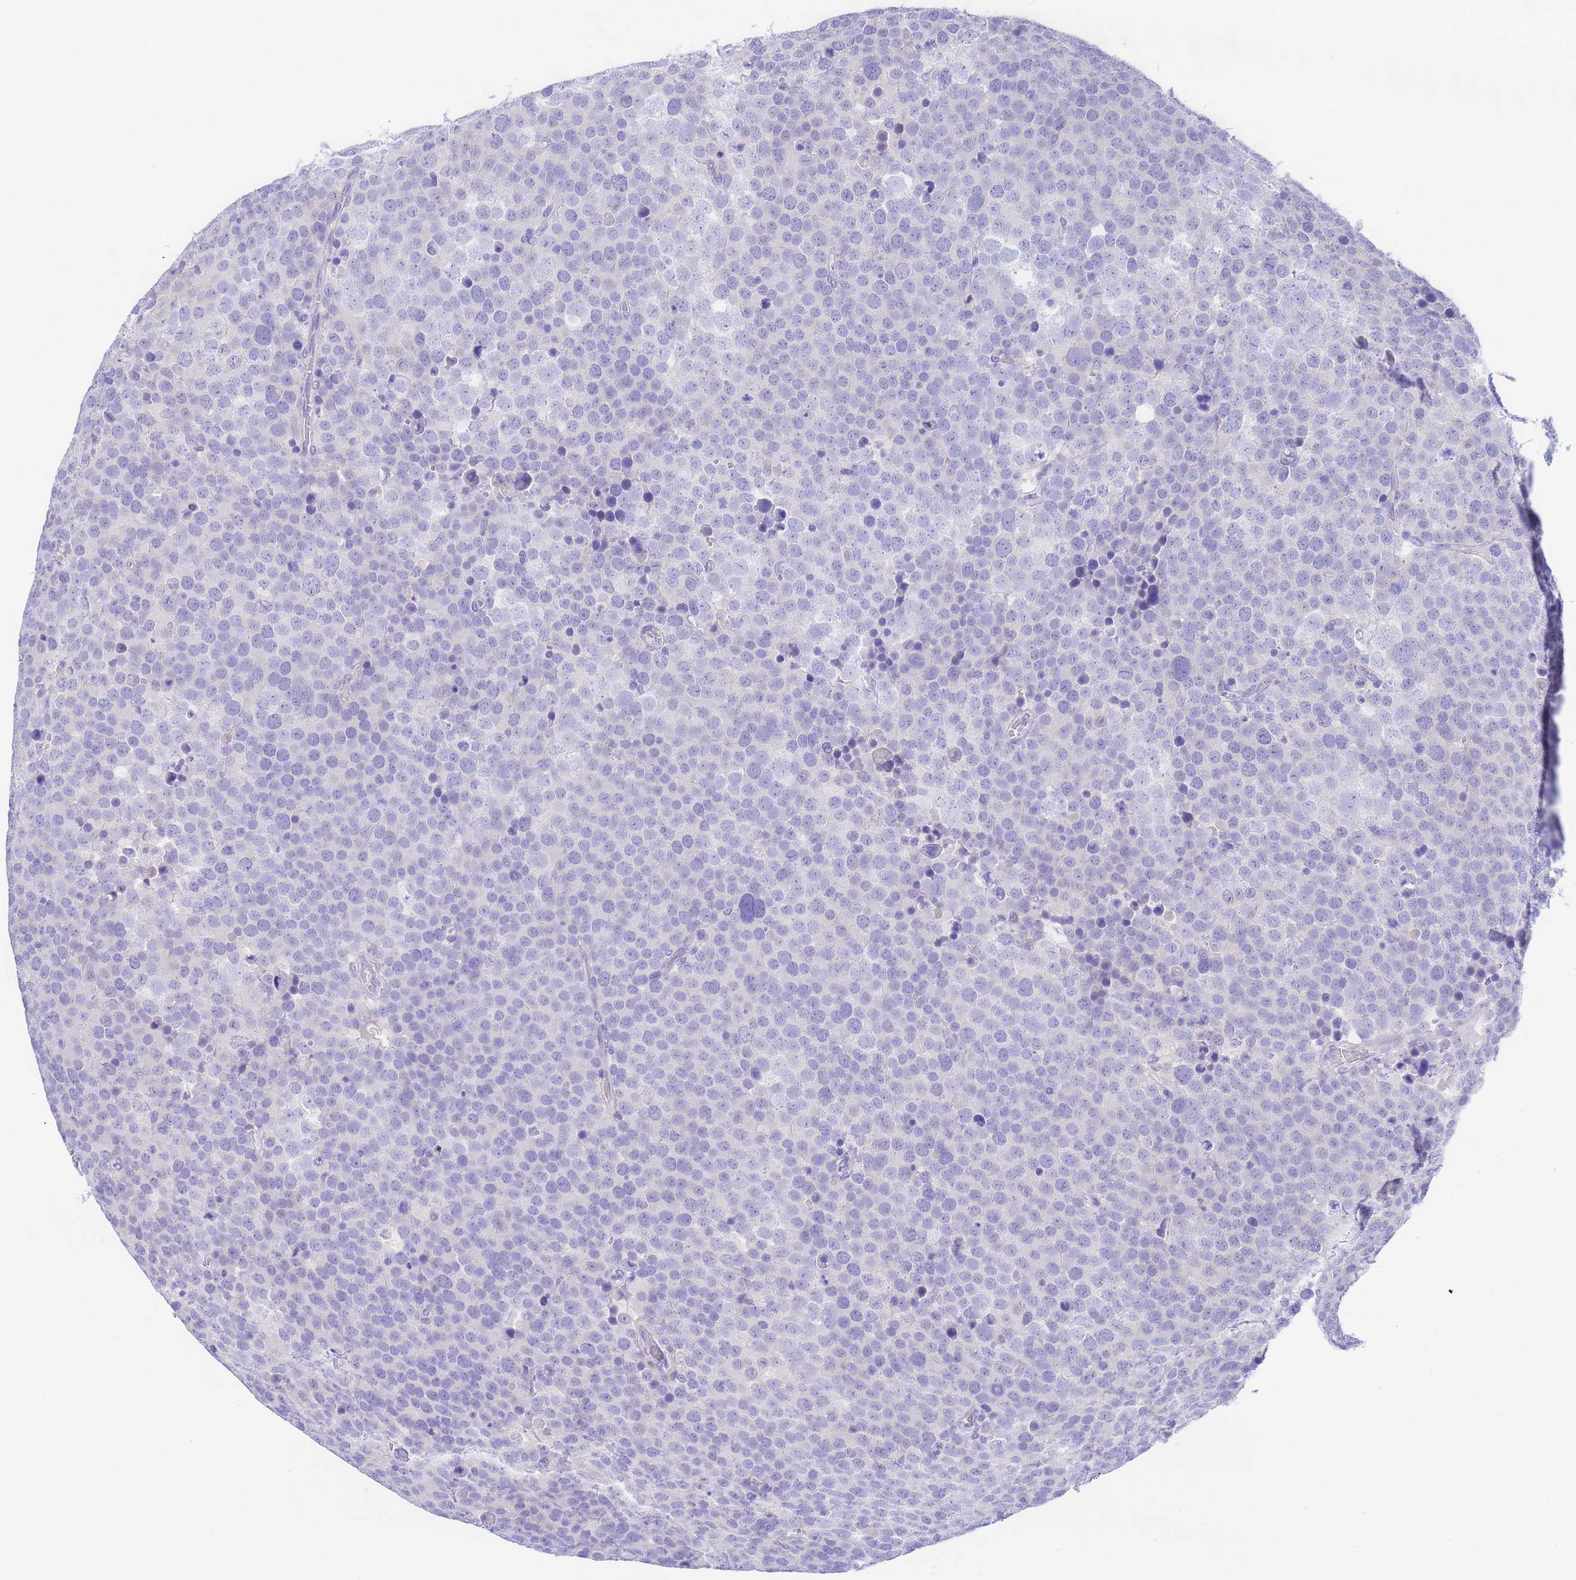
{"staining": {"intensity": "negative", "quantity": "none", "location": "none"}, "tissue": "testis cancer", "cell_type": "Tumor cells", "image_type": "cancer", "snomed": [{"axis": "morphology", "description": "Seminoma, NOS"}, {"axis": "topography", "description": "Testis"}], "caption": "This photomicrograph is of testis seminoma stained with immunohistochemistry to label a protein in brown with the nuclei are counter-stained blue. There is no expression in tumor cells. The staining is performed using DAB (3,3'-diaminobenzidine) brown chromogen with nuclei counter-stained in using hematoxylin.", "gene": "USP38", "patient": {"sex": "male", "age": 71}}